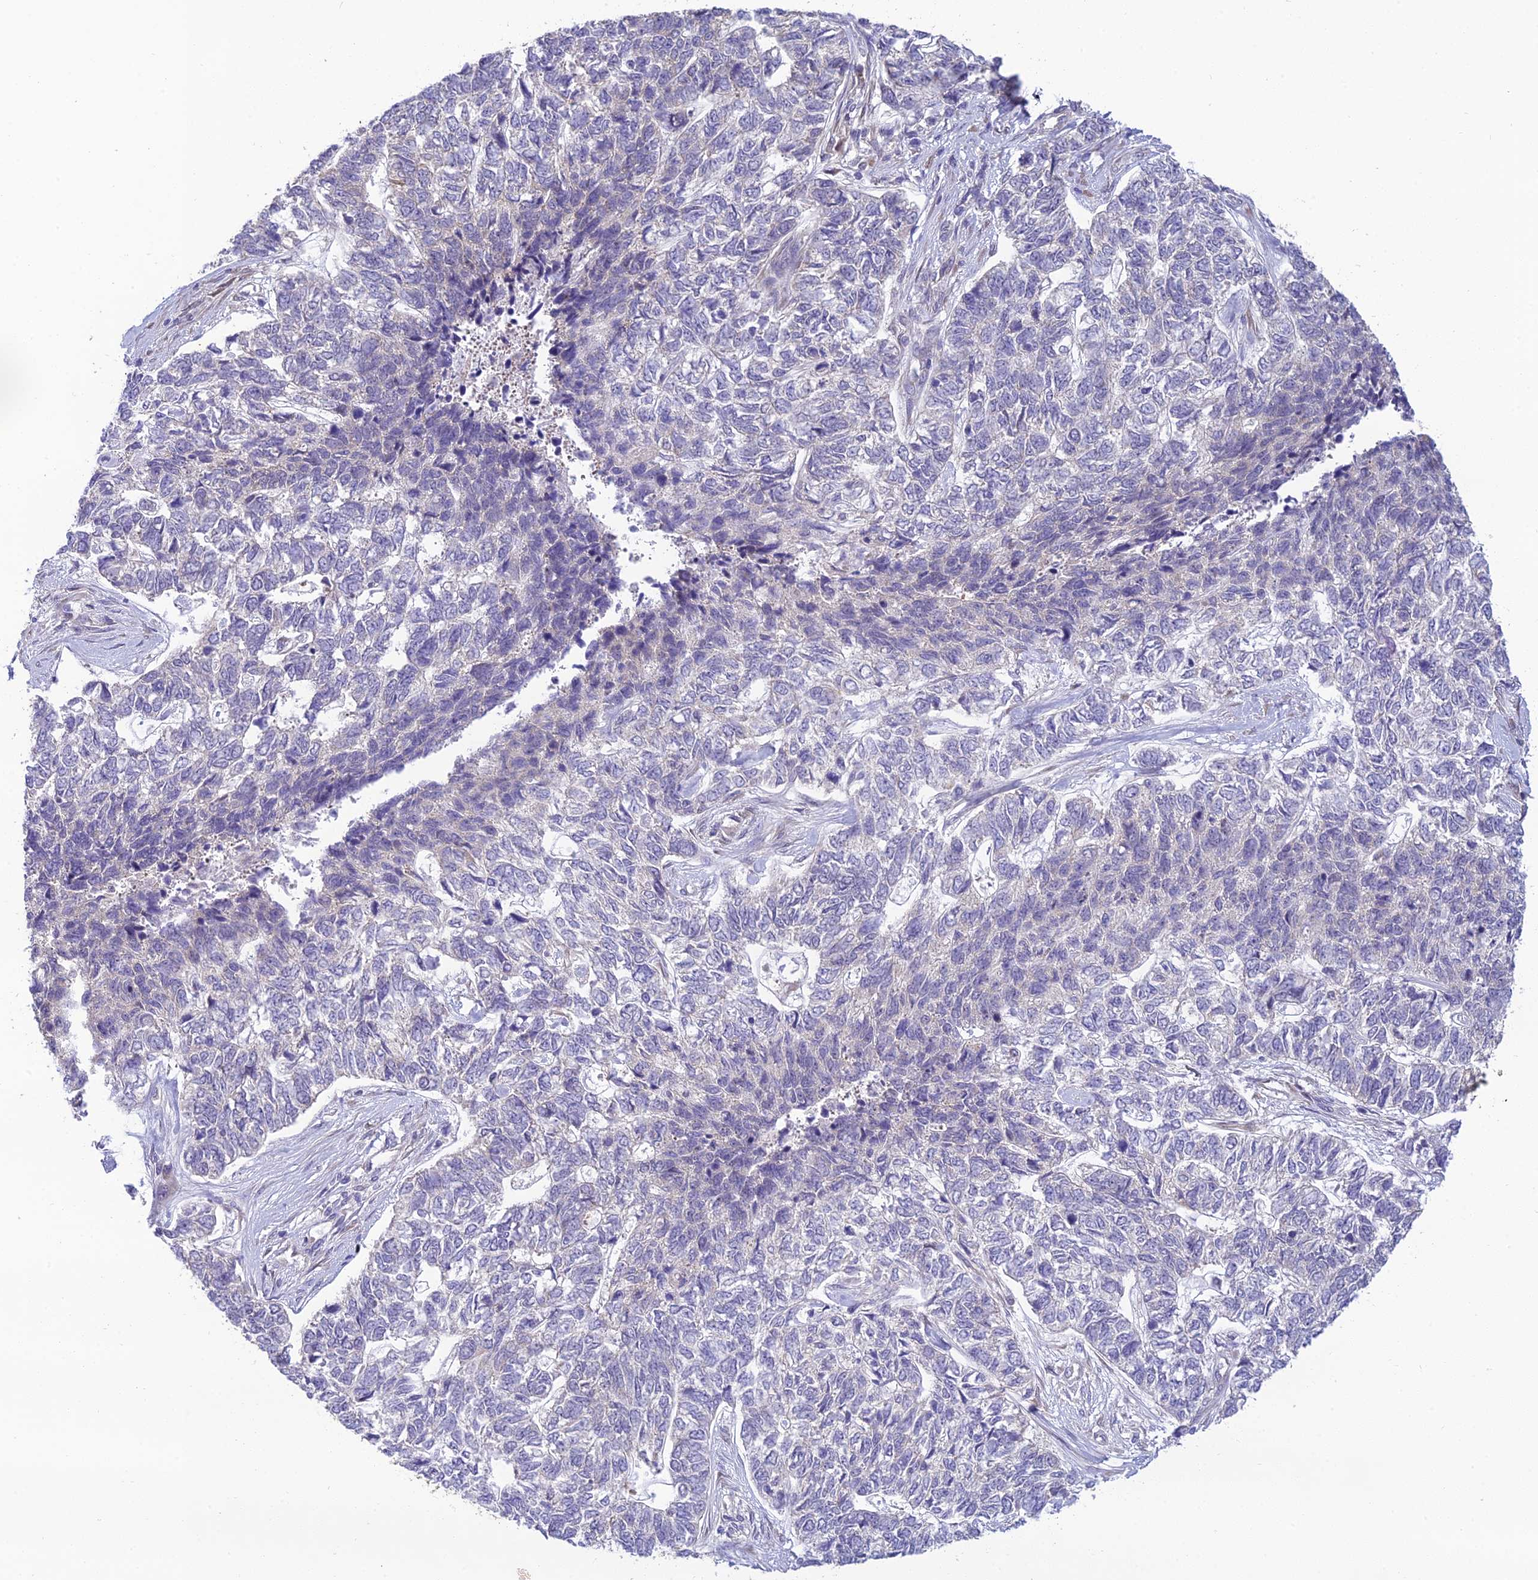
{"staining": {"intensity": "negative", "quantity": "none", "location": "none"}, "tissue": "skin cancer", "cell_type": "Tumor cells", "image_type": "cancer", "snomed": [{"axis": "morphology", "description": "Basal cell carcinoma"}, {"axis": "topography", "description": "Skin"}], "caption": "An image of human skin cancer (basal cell carcinoma) is negative for staining in tumor cells.", "gene": "SKIC8", "patient": {"sex": "female", "age": 65}}